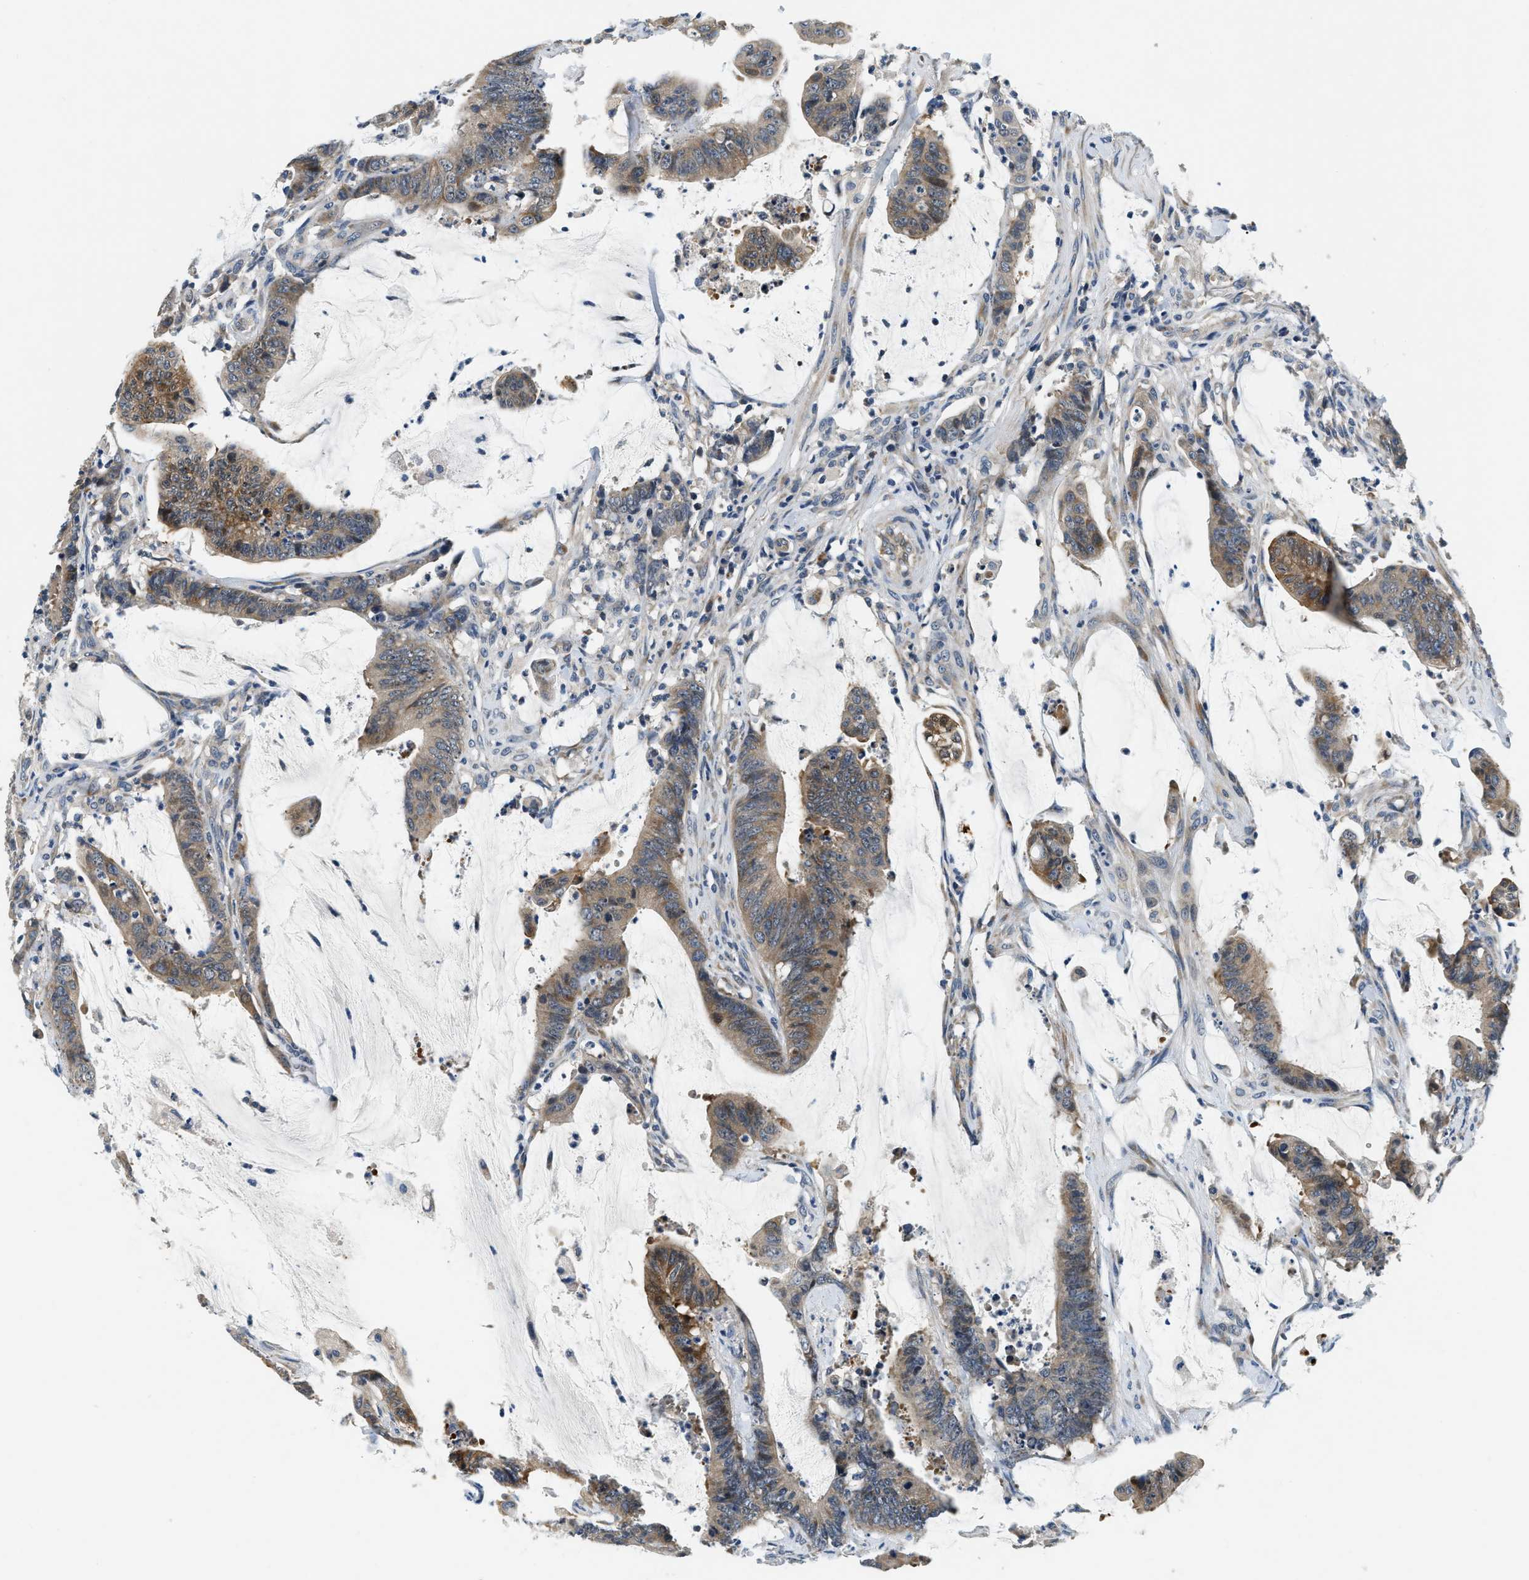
{"staining": {"intensity": "moderate", "quantity": ">75%", "location": "cytoplasmic/membranous"}, "tissue": "colorectal cancer", "cell_type": "Tumor cells", "image_type": "cancer", "snomed": [{"axis": "morphology", "description": "Adenocarcinoma, NOS"}, {"axis": "topography", "description": "Rectum"}], "caption": "Colorectal cancer (adenocarcinoma) stained with a protein marker reveals moderate staining in tumor cells.", "gene": "YAE1", "patient": {"sex": "female", "age": 66}}